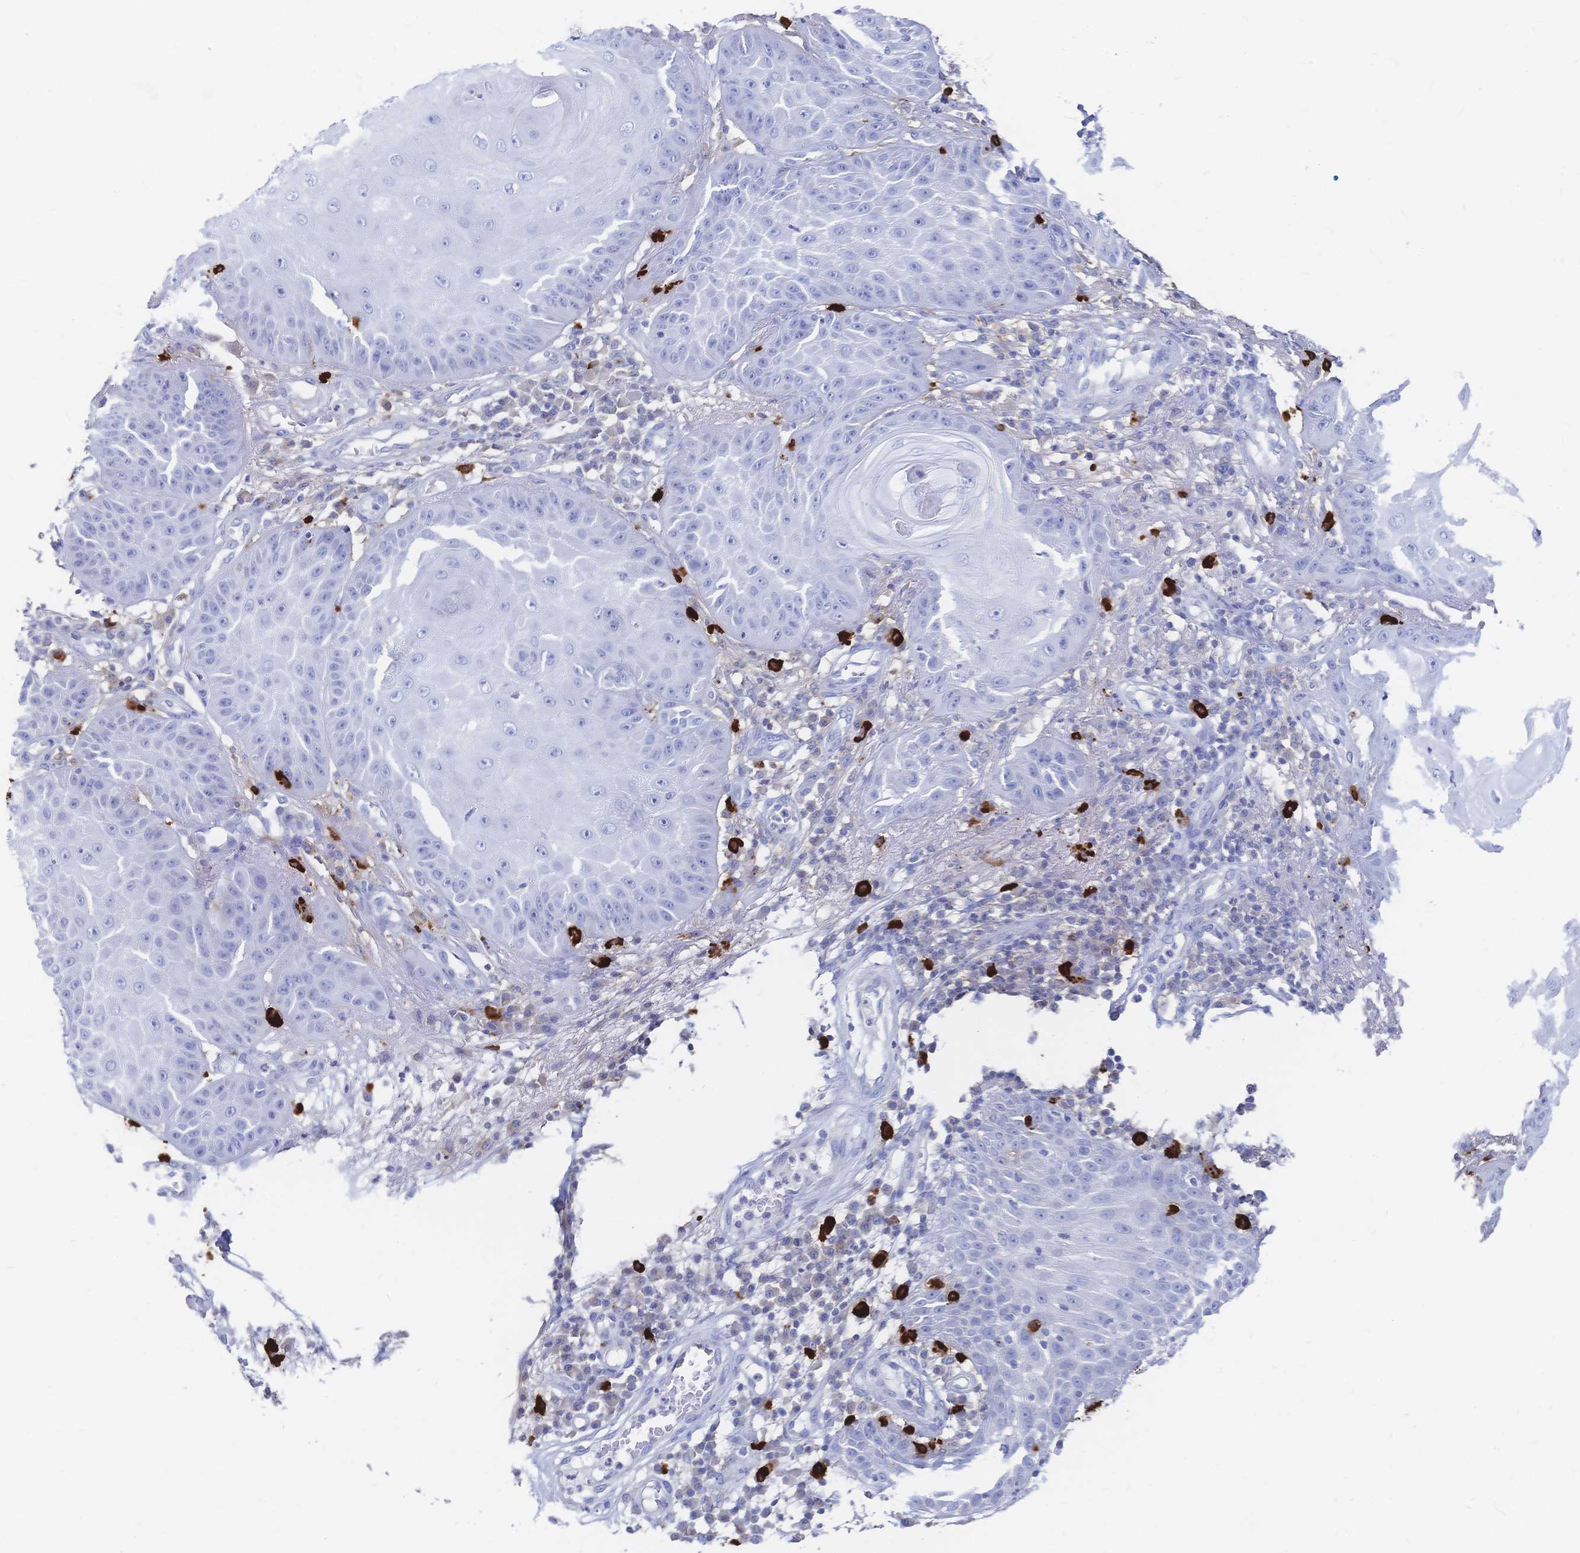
{"staining": {"intensity": "negative", "quantity": "none", "location": "none"}, "tissue": "skin cancer", "cell_type": "Tumor cells", "image_type": "cancer", "snomed": [{"axis": "morphology", "description": "Squamous cell carcinoma, NOS"}, {"axis": "topography", "description": "Skin"}], "caption": "Tumor cells show no significant protein staining in skin cancer (squamous cell carcinoma).", "gene": "IL2RB", "patient": {"sex": "male", "age": 70}}